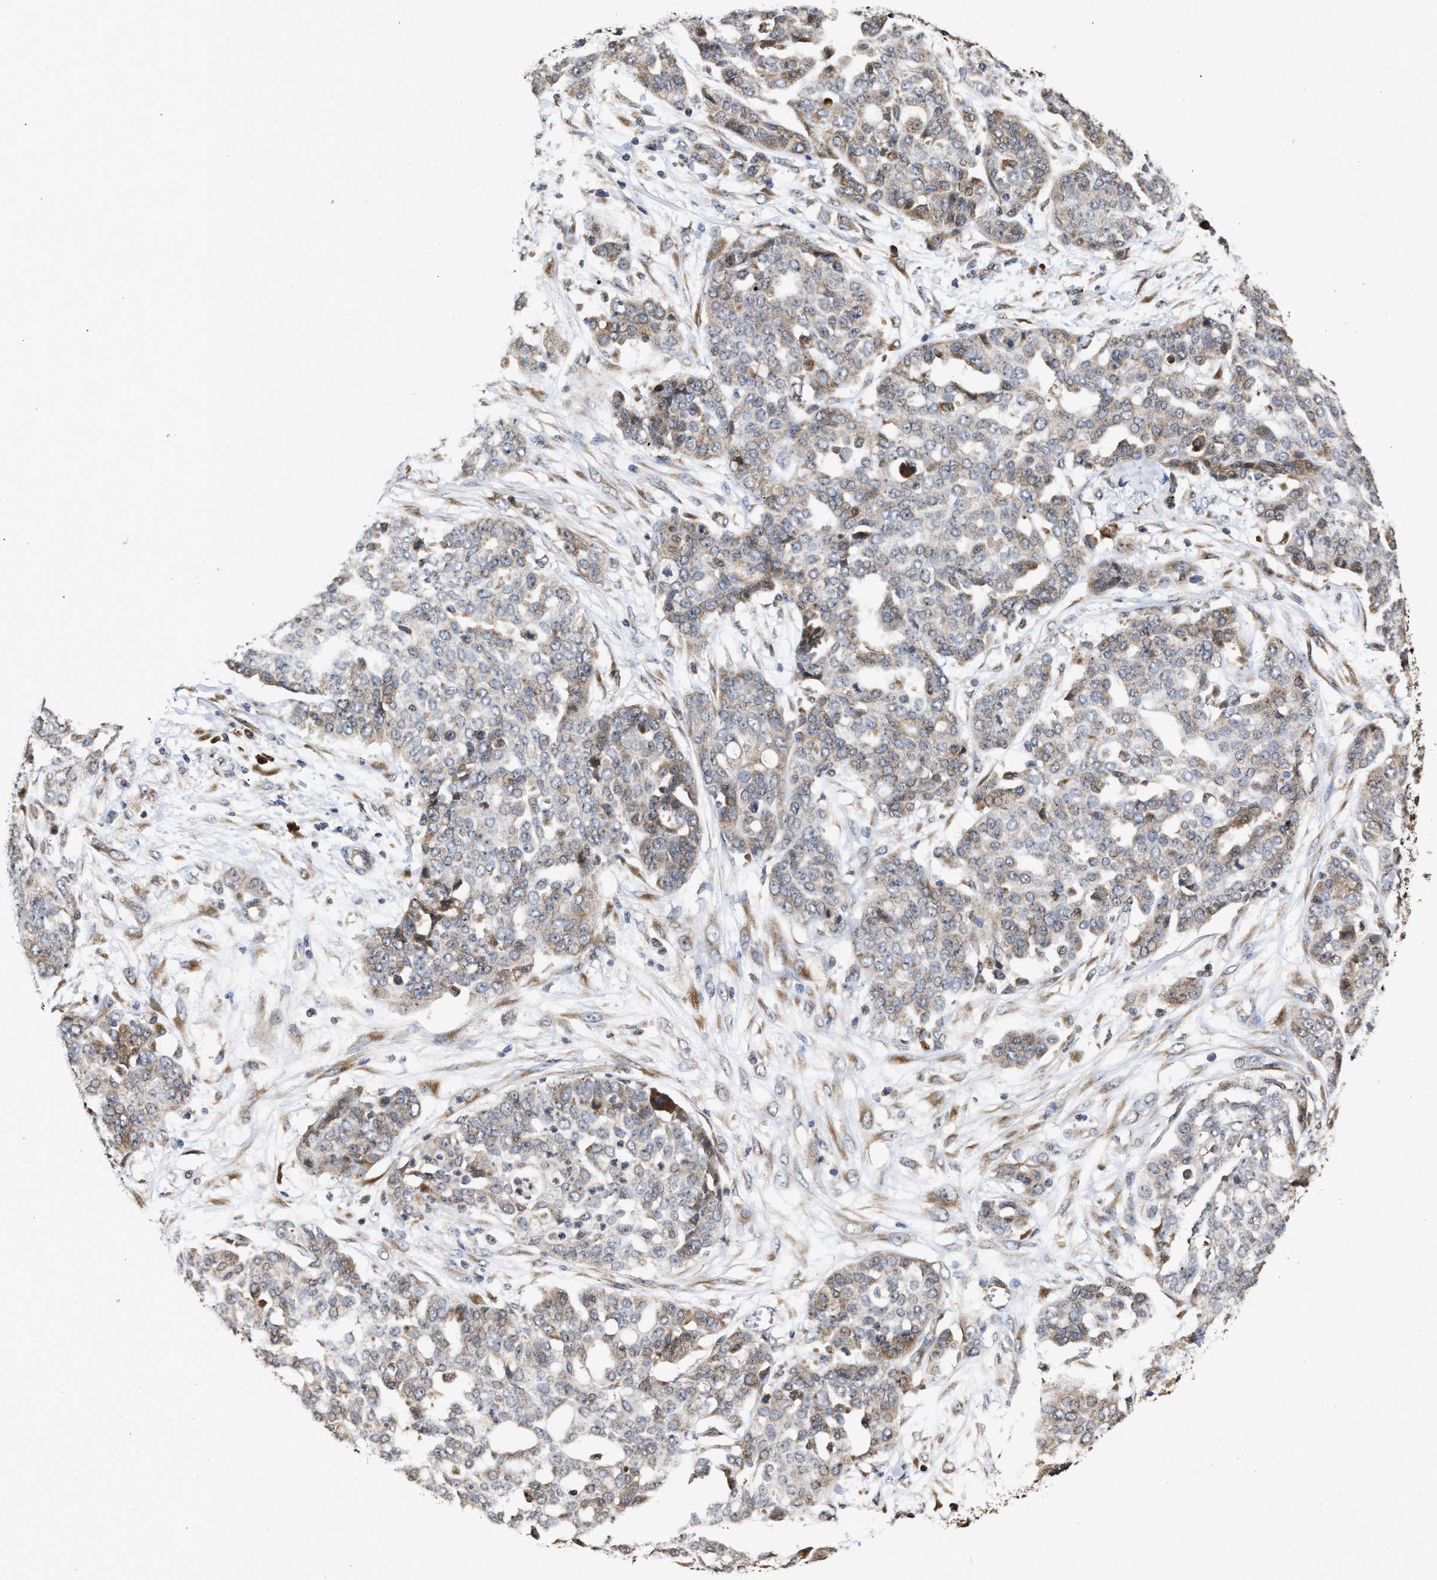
{"staining": {"intensity": "weak", "quantity": "25%-75%", "location": "cytoplasmic/membranous"}, "tissue": "ovarian cancer", "cell_type": "Tumor cells", "image_type": "cancer", "snomed": [{"axis": "morphology", "description": "Cystadenocarcinoma, serous, NOS"}, {"axis": "topography", "description": "Soft tissue"}, {"axis": "topography", "description": "Ovary"}], "caption": "Immunohistochemical staining of human ovarian cancer shows low levels of weak cytoplasmic/membranous protein staining in approximately 25%-75% of tumor cells. (DAB IHC with brightfield microscopy, high magnification).", "gene": "SAR1A", "patient": {"sex": "female", "age": 57}}